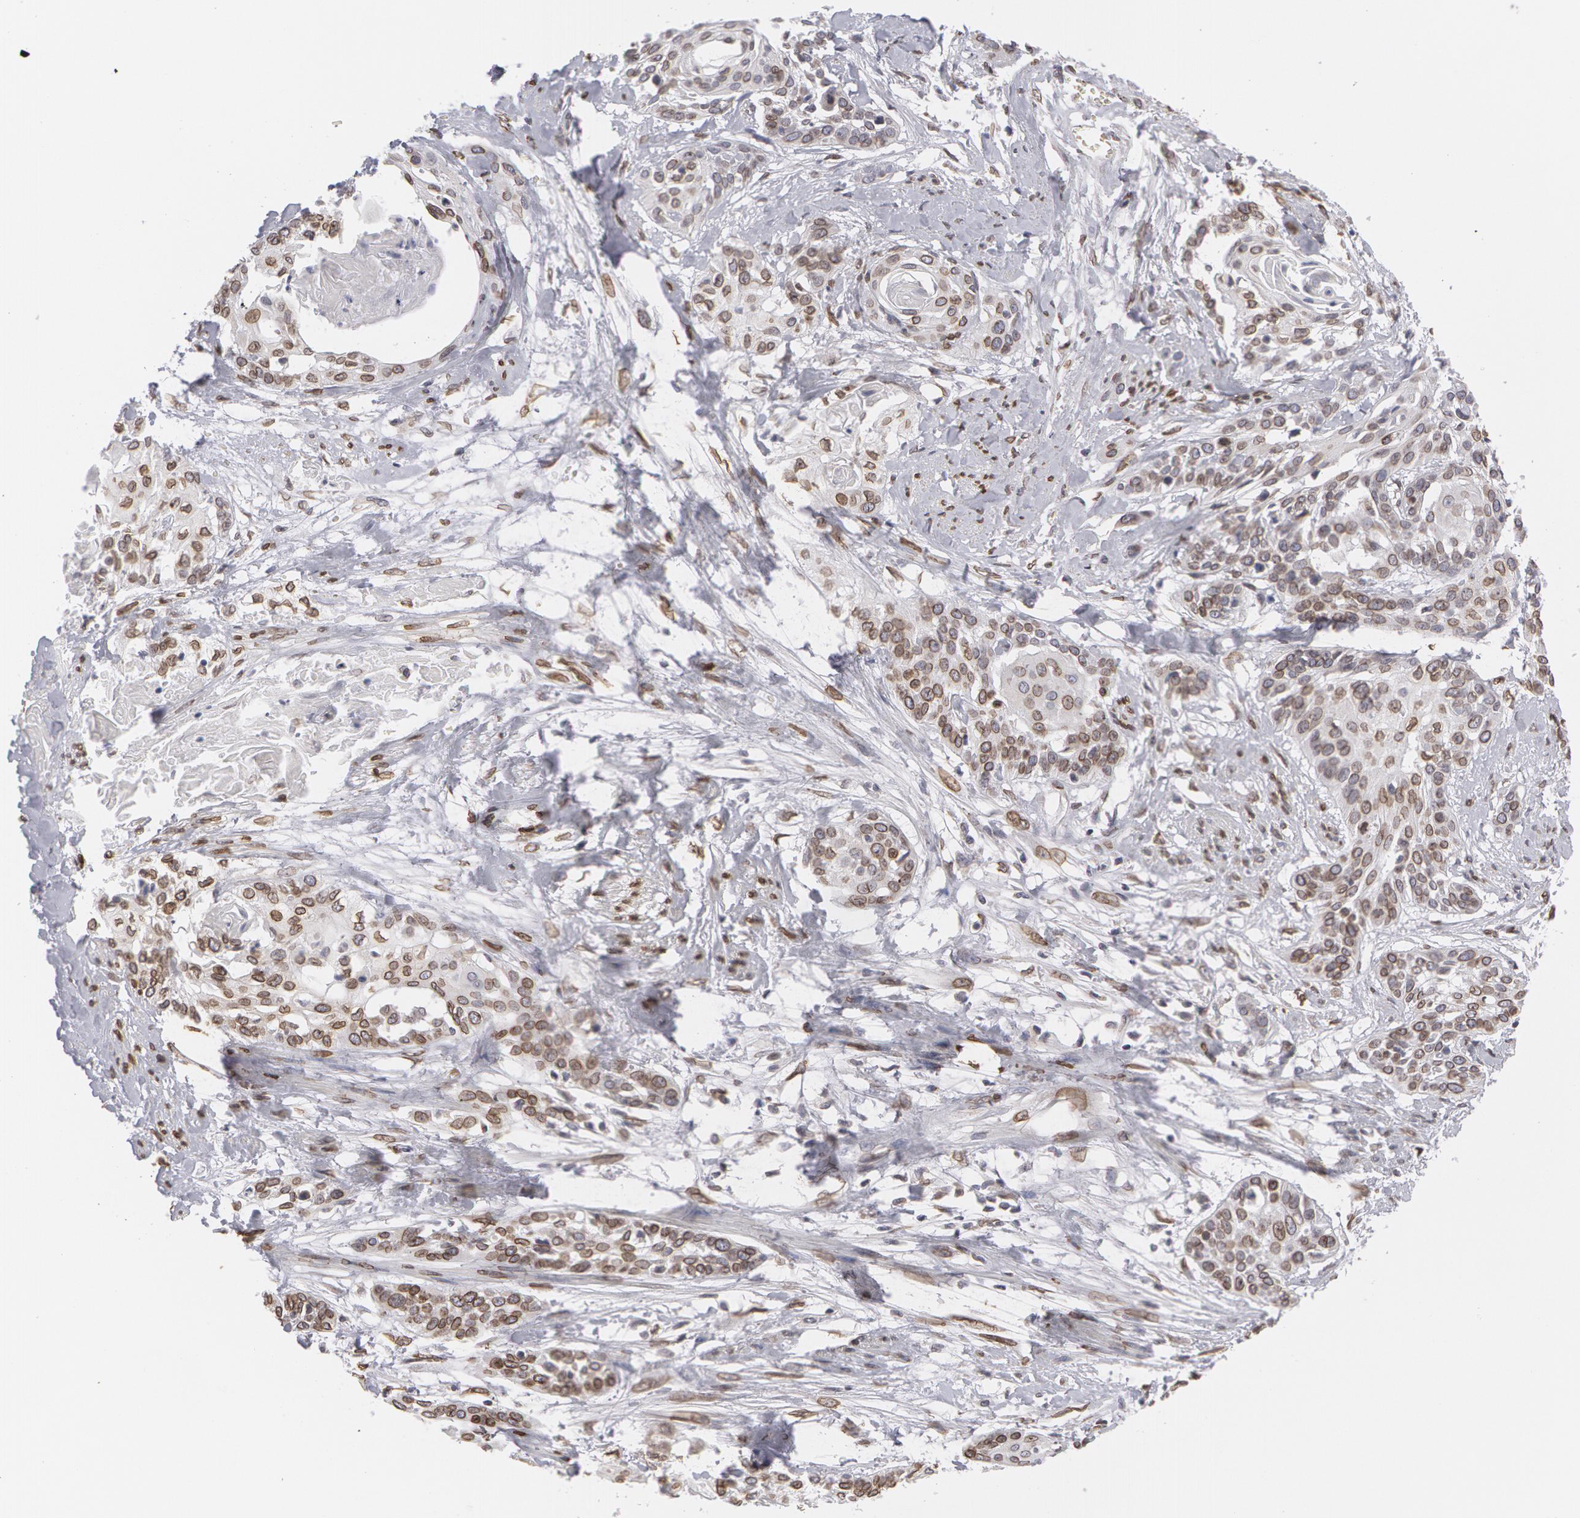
{"staining": {"intensity": "weak", "quantity": ">75%", "location": "nuclear"}, "tissue": "cervical cancer", "cell_type": "Tumor cells", "image_type": "cancer", "snomed": [{"axis": "morphology", "description": "Squamous cell carcinoma, NOS"}, {"axis": "topography", "description": "Cervix"}], "caption": "About >75% of tumor cells in squamous cell carcinoma (cervical) show weak nuclear protein staining as visualized by brown immunohistochemical staining.", "gene": "EMD", "patient": {"sex": "female", "age": 57}}